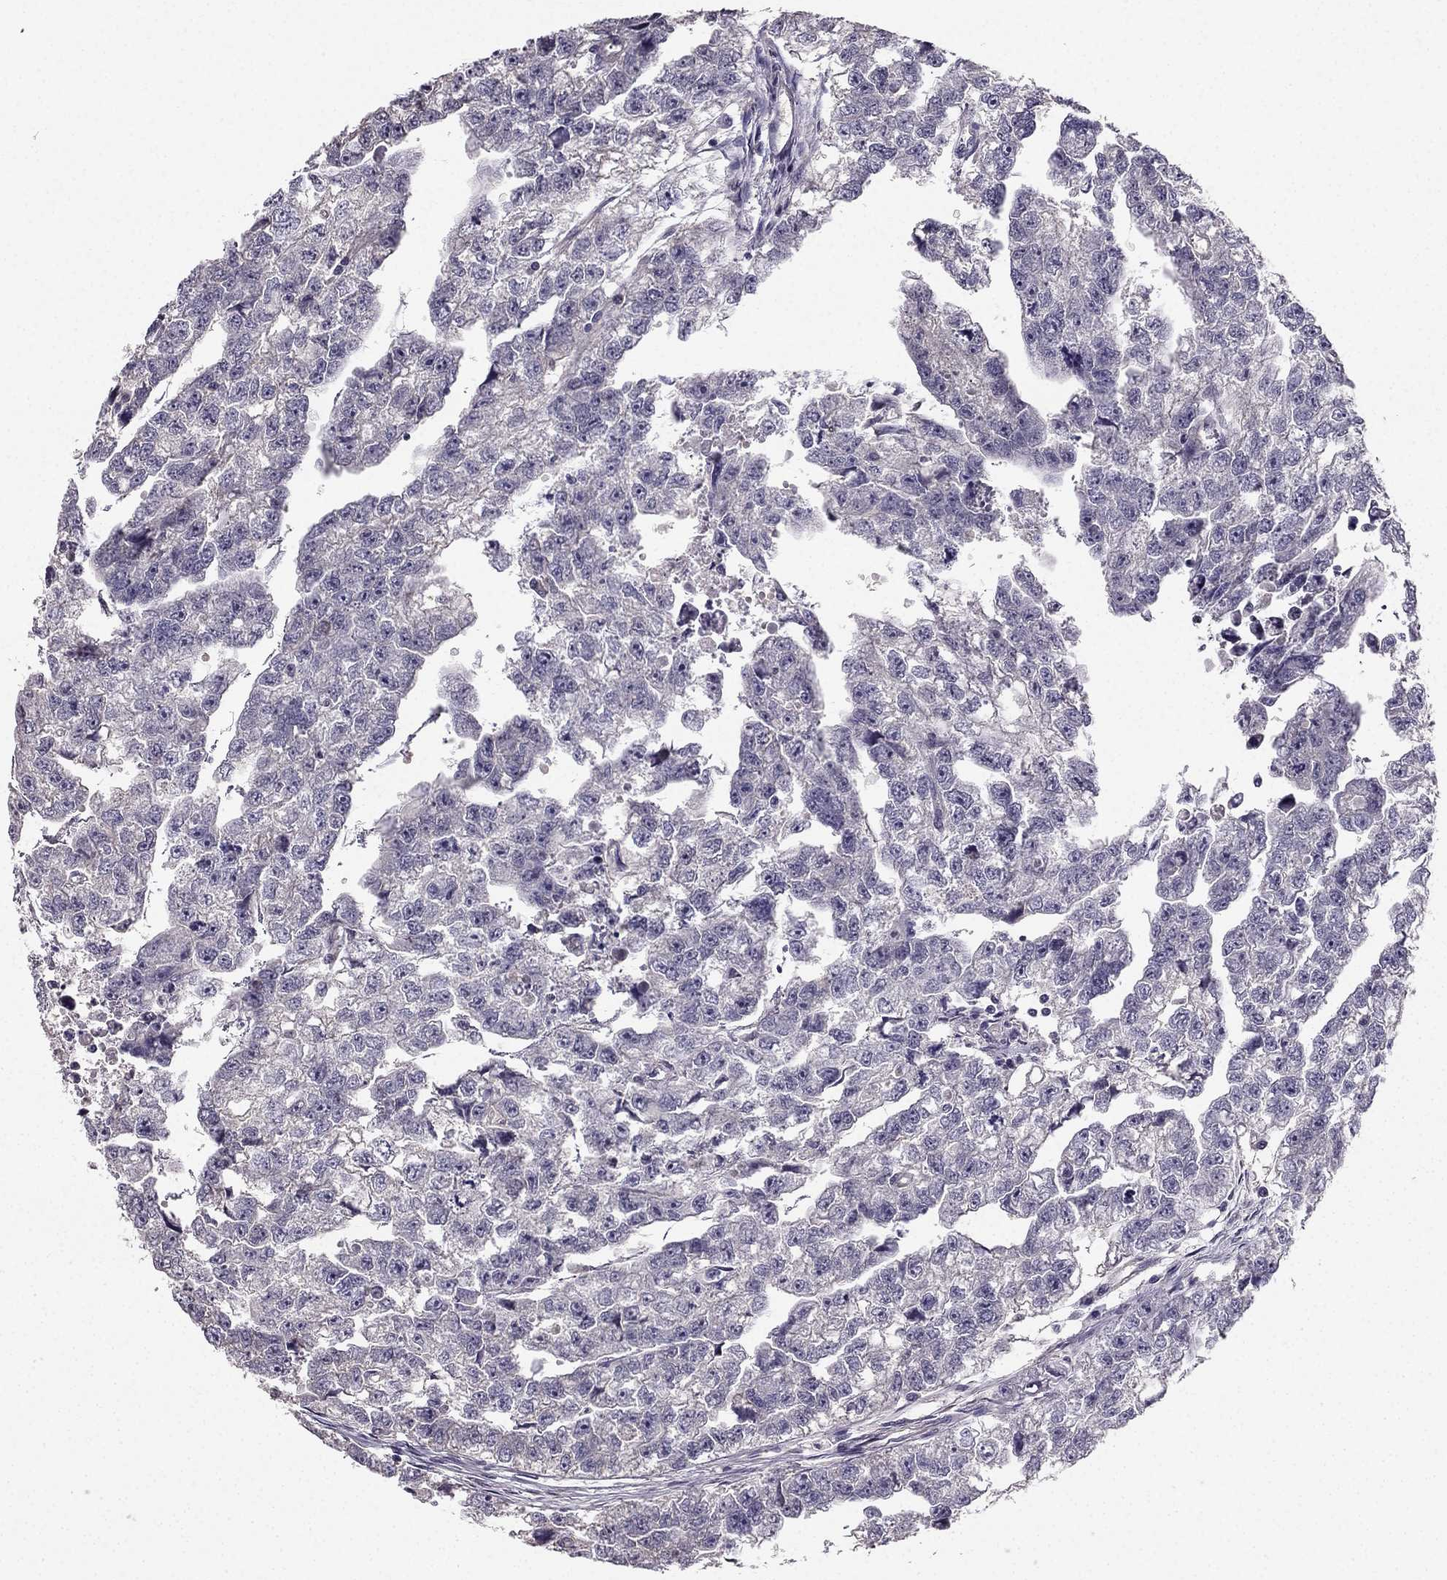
{"staining": {"intensity": "negative", "quantity": "none", "location": "none"}, "tissue": "testis cancer", "cell_type": "Tumor cells", "image_type": "cancer", "snomed": [{"axis": "morphology", "description": "Carcinoma, Embryonal, NOS"}, {"axis": "morphology", "description": "Teratoma, malignant, NOS"}, {"axis": "topography", "description": "Testis"}], "caption": "Testis cancer (malignant teratoma) was stained to show a protein in brown. There is no significant expression in tumor cells.", "gene": "TSPYL5", "patient": {"sex": "male", "age": 44}}